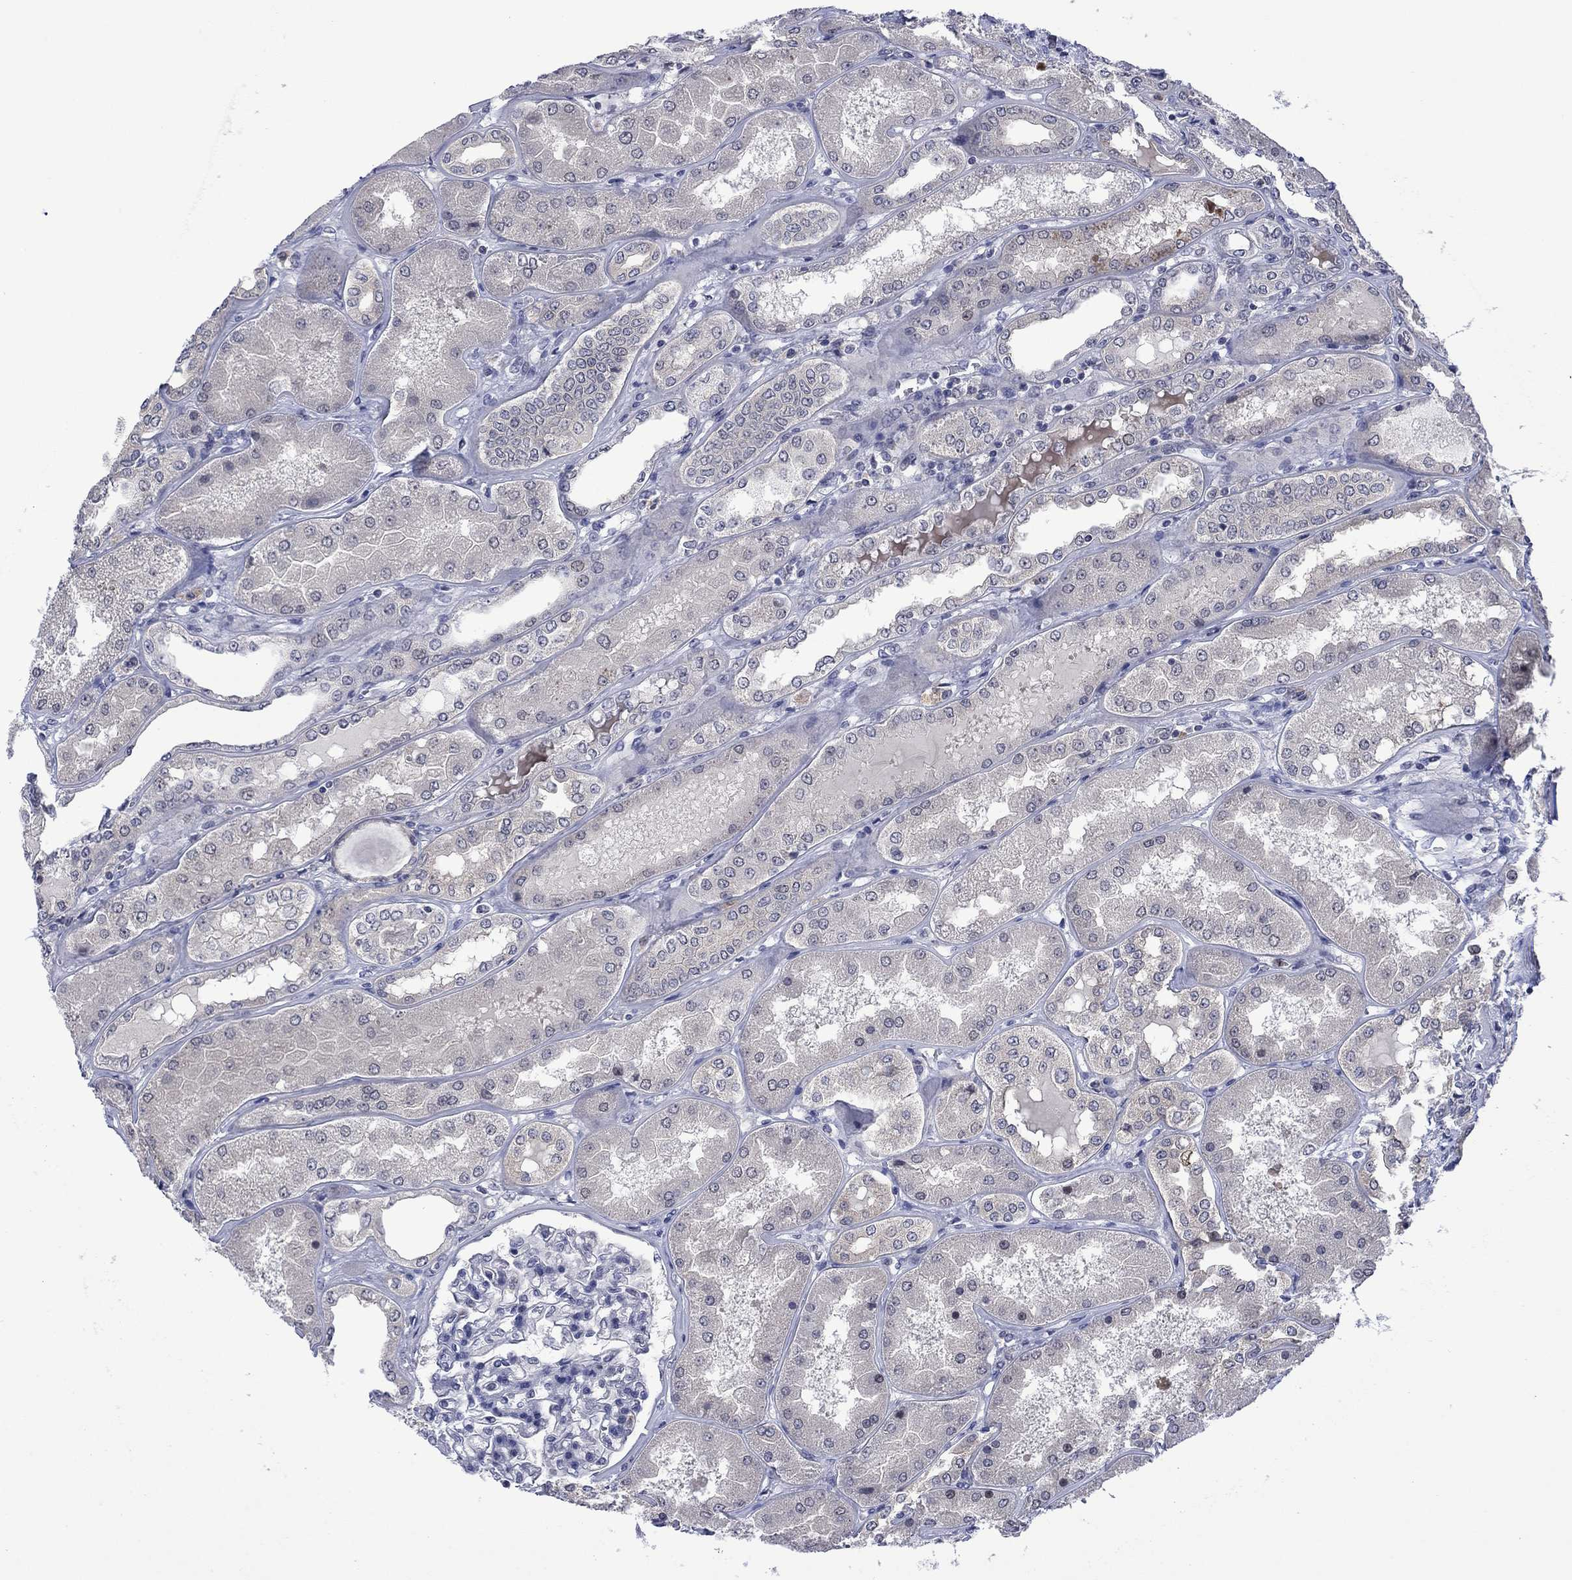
{"staining": {"intensity": "negative", "quantity": "none", "location": "none"}, "tissue": "kidney", "cell_type": "Cells in glomeruli", "image_type": "normal", "snomed": [{"axis": "morphology", "description": "Normal tissue, NOS"}, {"axis": "topography", "description": "Kidney"}], "caption": "IHC photomicrograph of unremarkable human kidney stained for a protein (brown), which shows no expression in cells in glomeruli. (Stains: DAB (3,3'-diaminobenzidine) IHC with hematoxylin counter stain, Microscopy: brightfield microscopy at high magnification).", "gene": "AGL", "patient": {"sex": "female", "age": 56}}